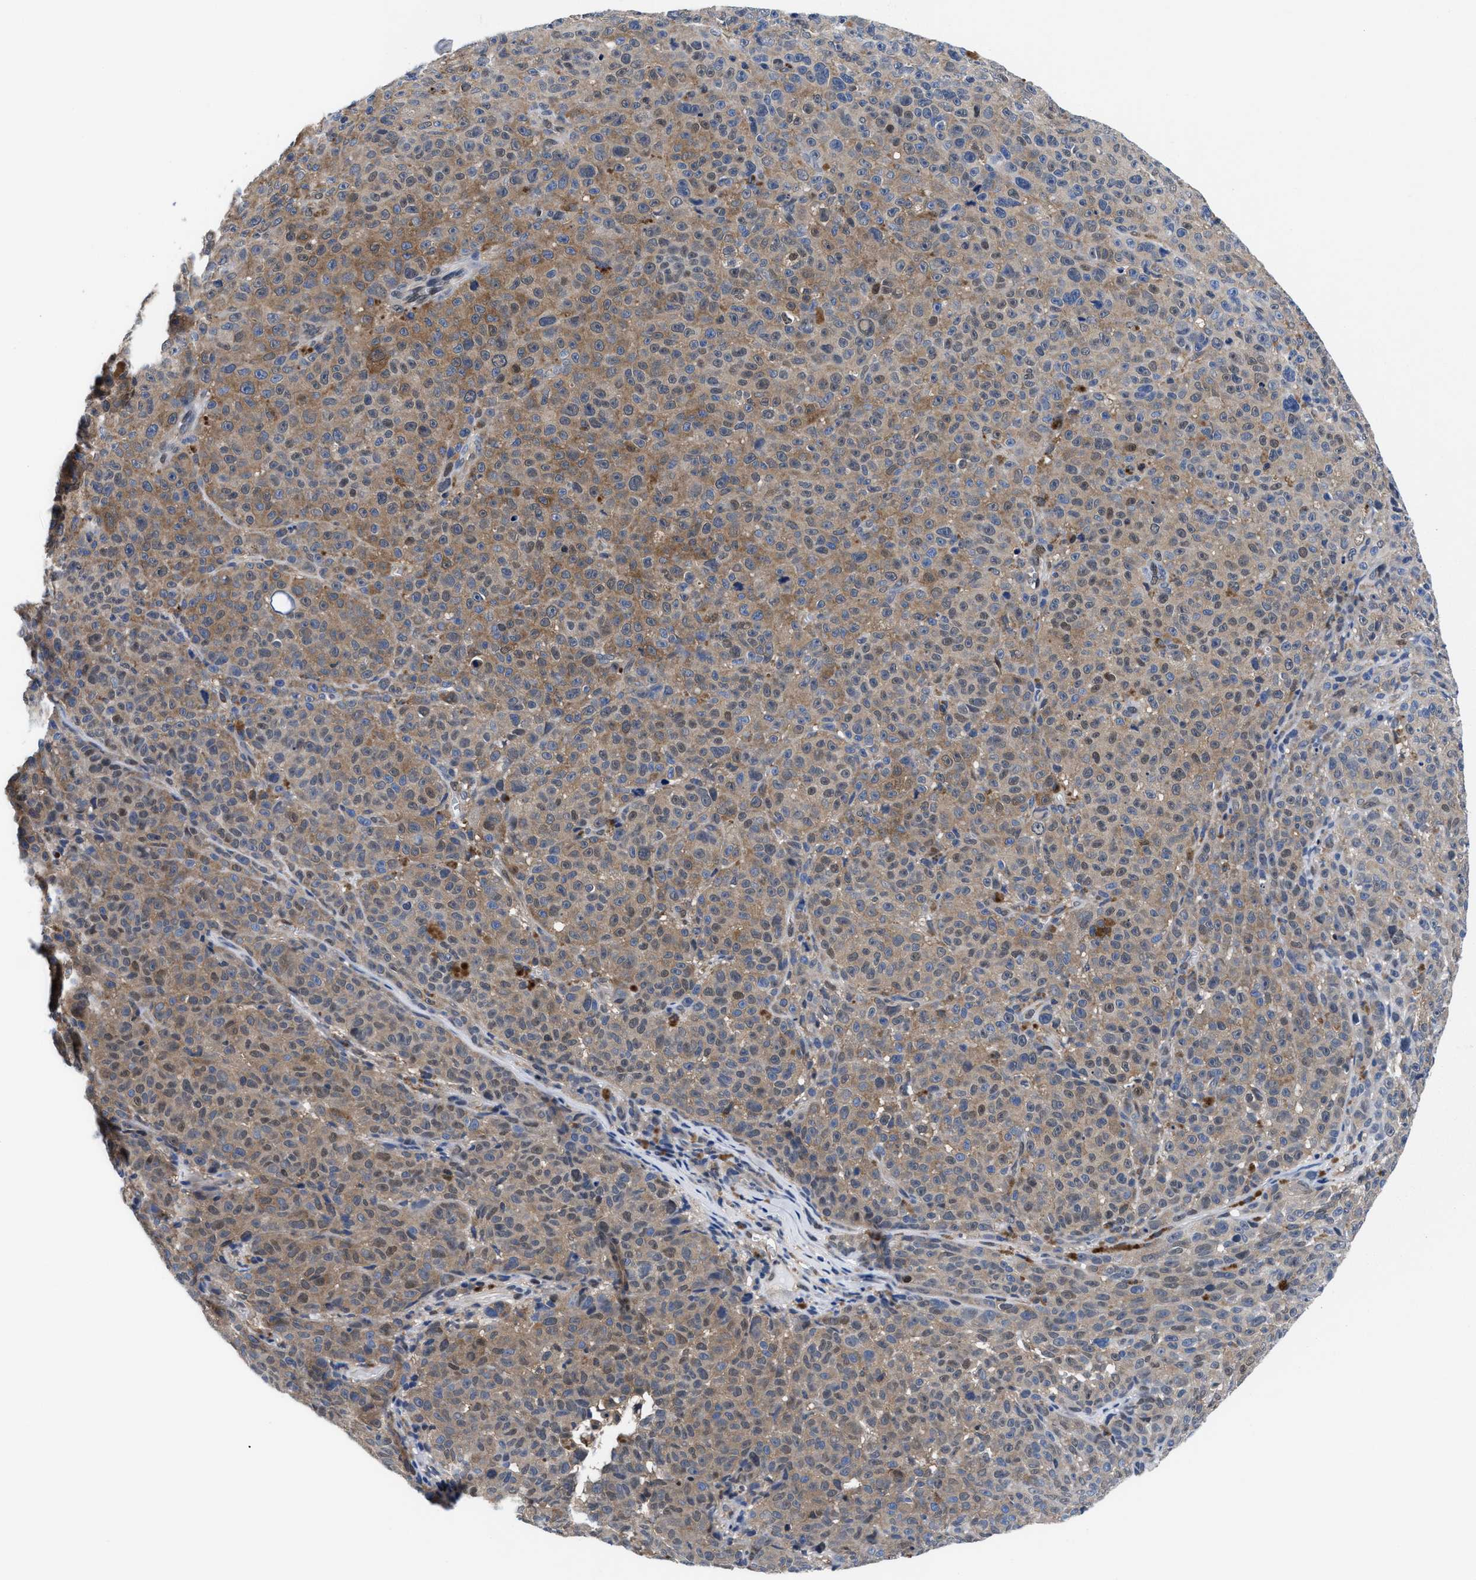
{"staining": {"intensity": "moderate", "quantity": "25%-75%", "location": "cytoplasmic/membranous"}, "tissue": "melanoma", "cell_type": "Tumor cells", "image_type": "cancer", "snomed": [{"axis": "morphology", "description": "Malignant melanoma, NOS"}, {"axis": "topography", "description": "Skin"}], "caption": "The immunohistochemical stain shows moderate cytoplasmic/membranous positivity in tumor cells of malignant melanoma tissue. The protein is shown in brown color, while the nuclei are stained blue.", "gene": "ACLY", "patient": {"sex": "female", "age": 82}}